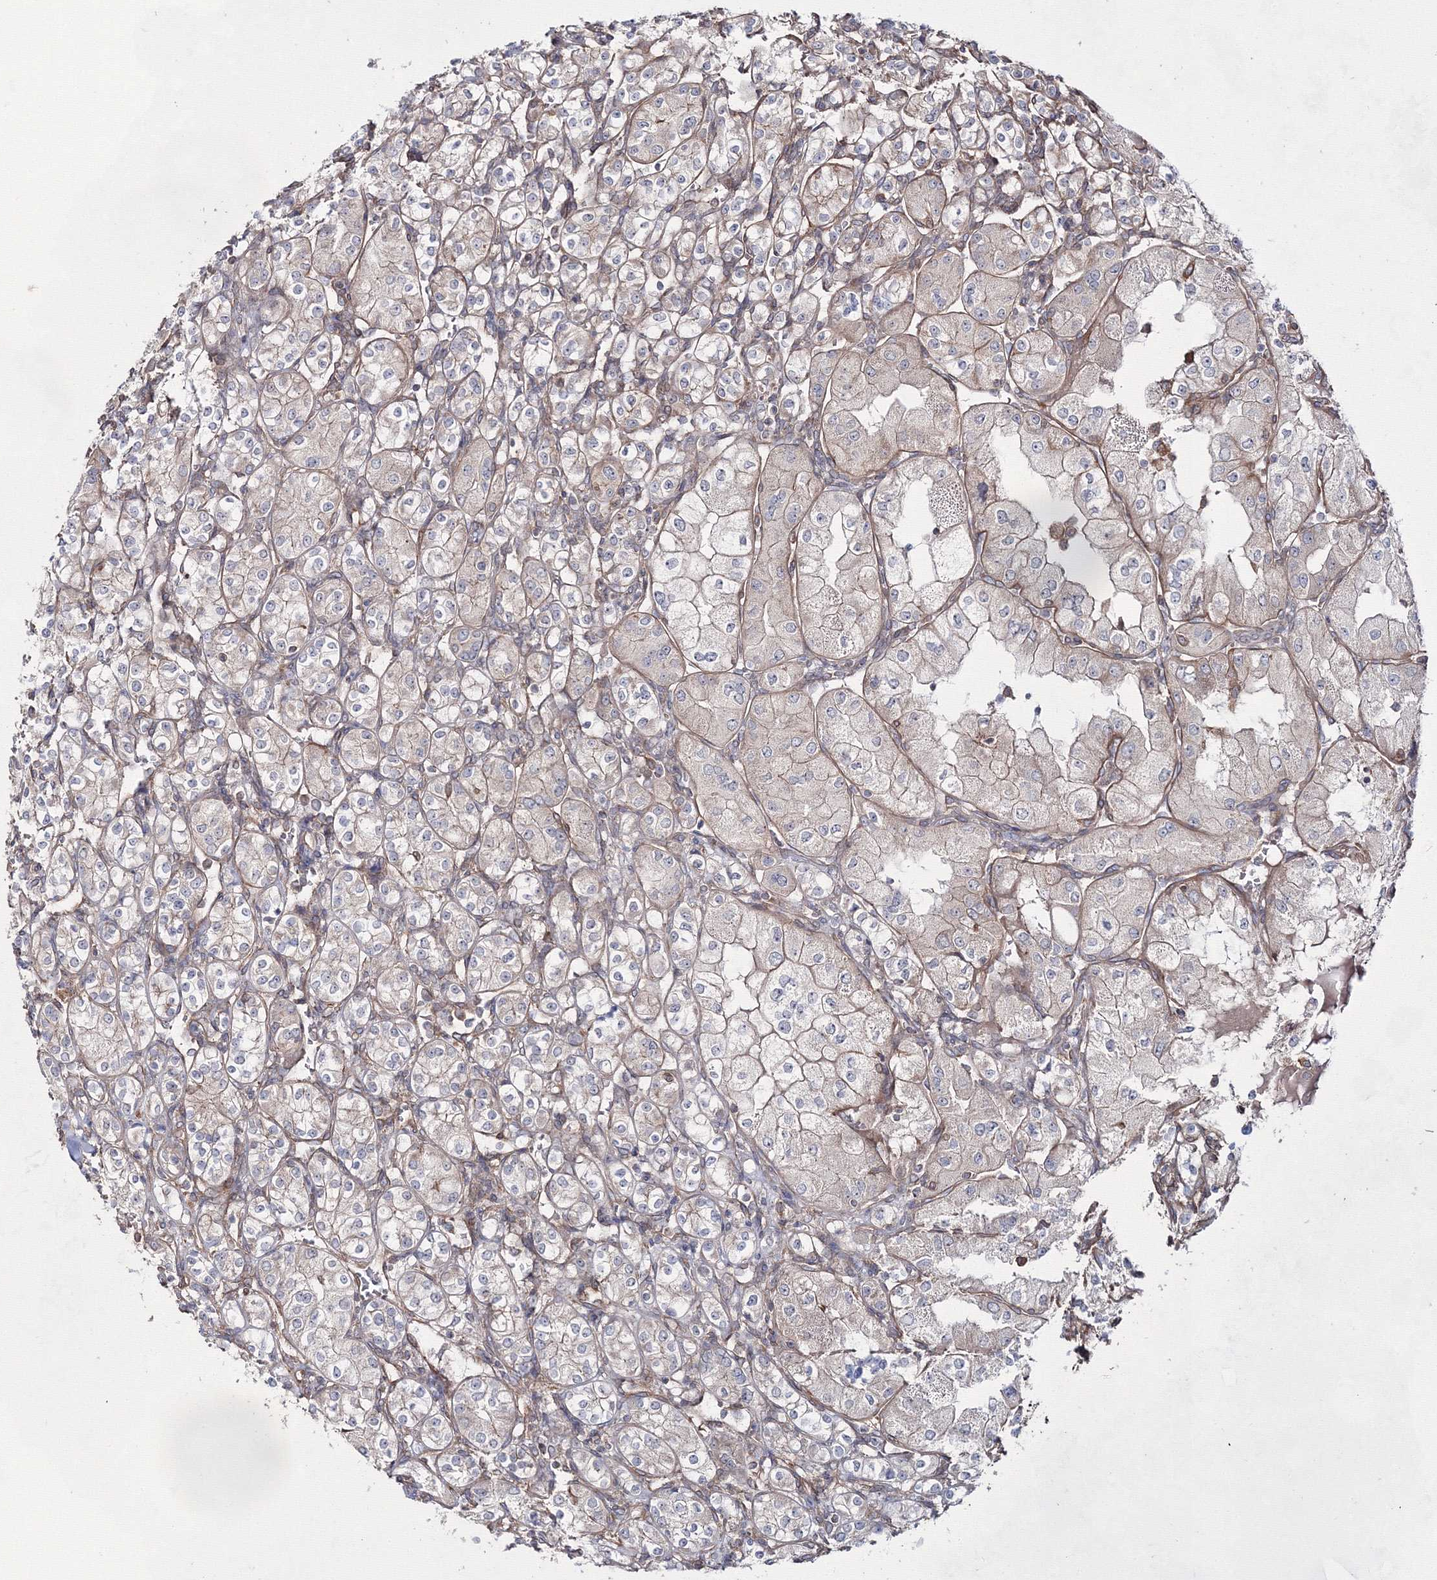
{"staining": {"intensity": "negative", "quantity": "none", "location": "none"}, "tissue": "renal cancer", "cell_type": "Tumor cells", "image_type": "cancer", "snomed": [{"axis": "morphology", "description": "Adenocarcinoma, NOS"}, {"axis": "topography", "description": "Kidney"}], "caption": "Immunohistochemistry micrograph of neoplastic tissue: renal cancer (adenocarcinoma) stained with DAB displays no significant protein expression in tumor cells.", "gene": "EXOC6", "patient": {"sex": "male", "age": 77}}